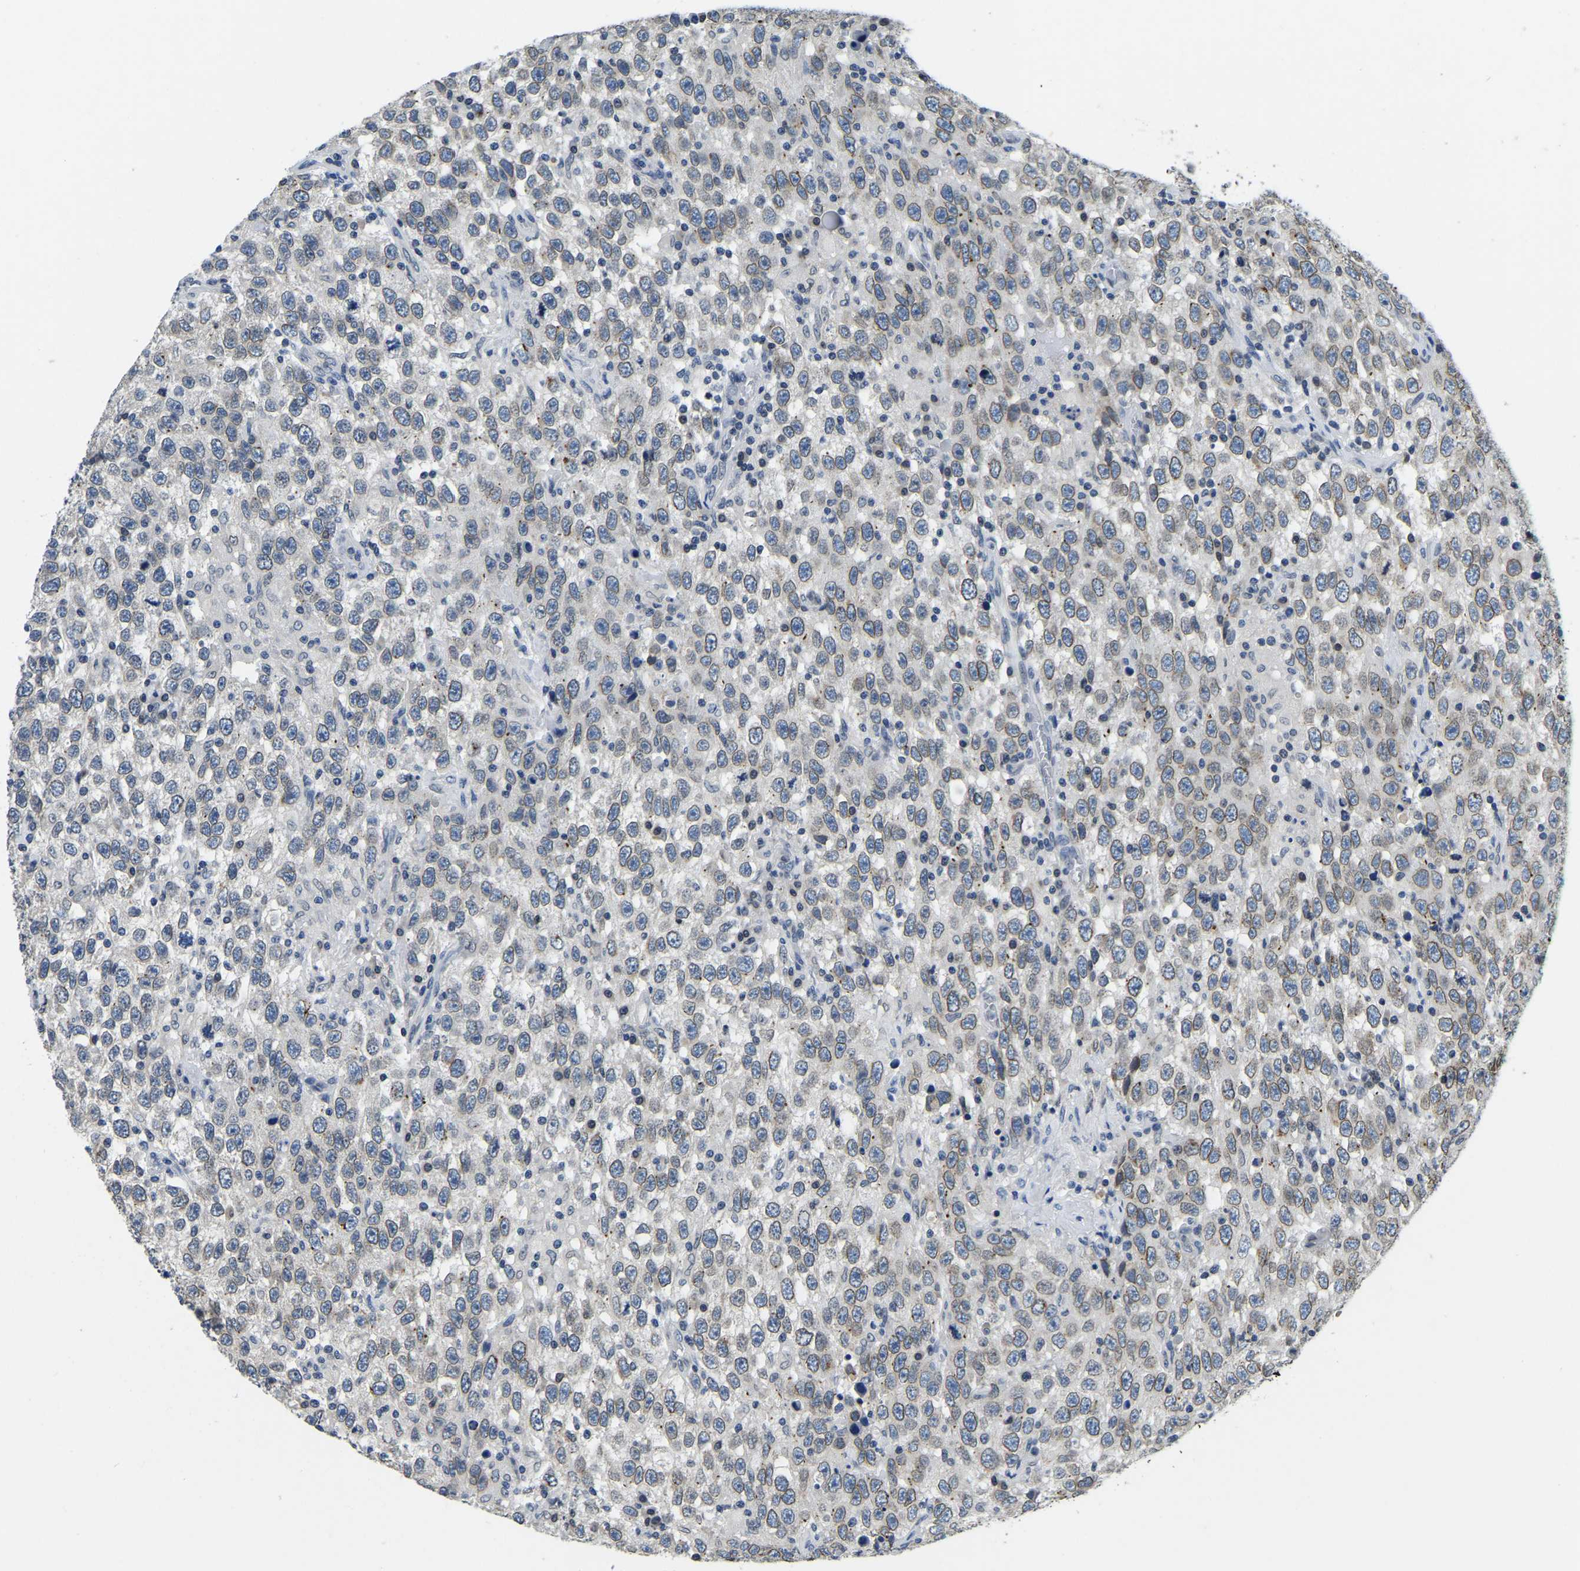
{"staining": {"intensity": "weak", "quantity": ">75%", "location": "cytoplasmic/membranous,nuclear"}, "tissue": "testis cancer", "cell_type": "Tumor cells", "image_type": "cancer", "snomed": [{"axis": "morphology", "description": "Seminoma, NOS"}, {"axis": "topography", "description": "Testis"}], "caption": "Immunohistochemistry (IHC) image of neoplastic tissue: testis cancer (seminoma) stained using immunohistochemistry (IHC) displays low levels of weak protein expression localized specifically in the cytoplasmic/membranous and nuclear of tumor cells, appearing as a cytoplasmic/membranous and nuclear brown color.", "gene": "RANBP2", "patient": {"sex": "male", "age": 41}}